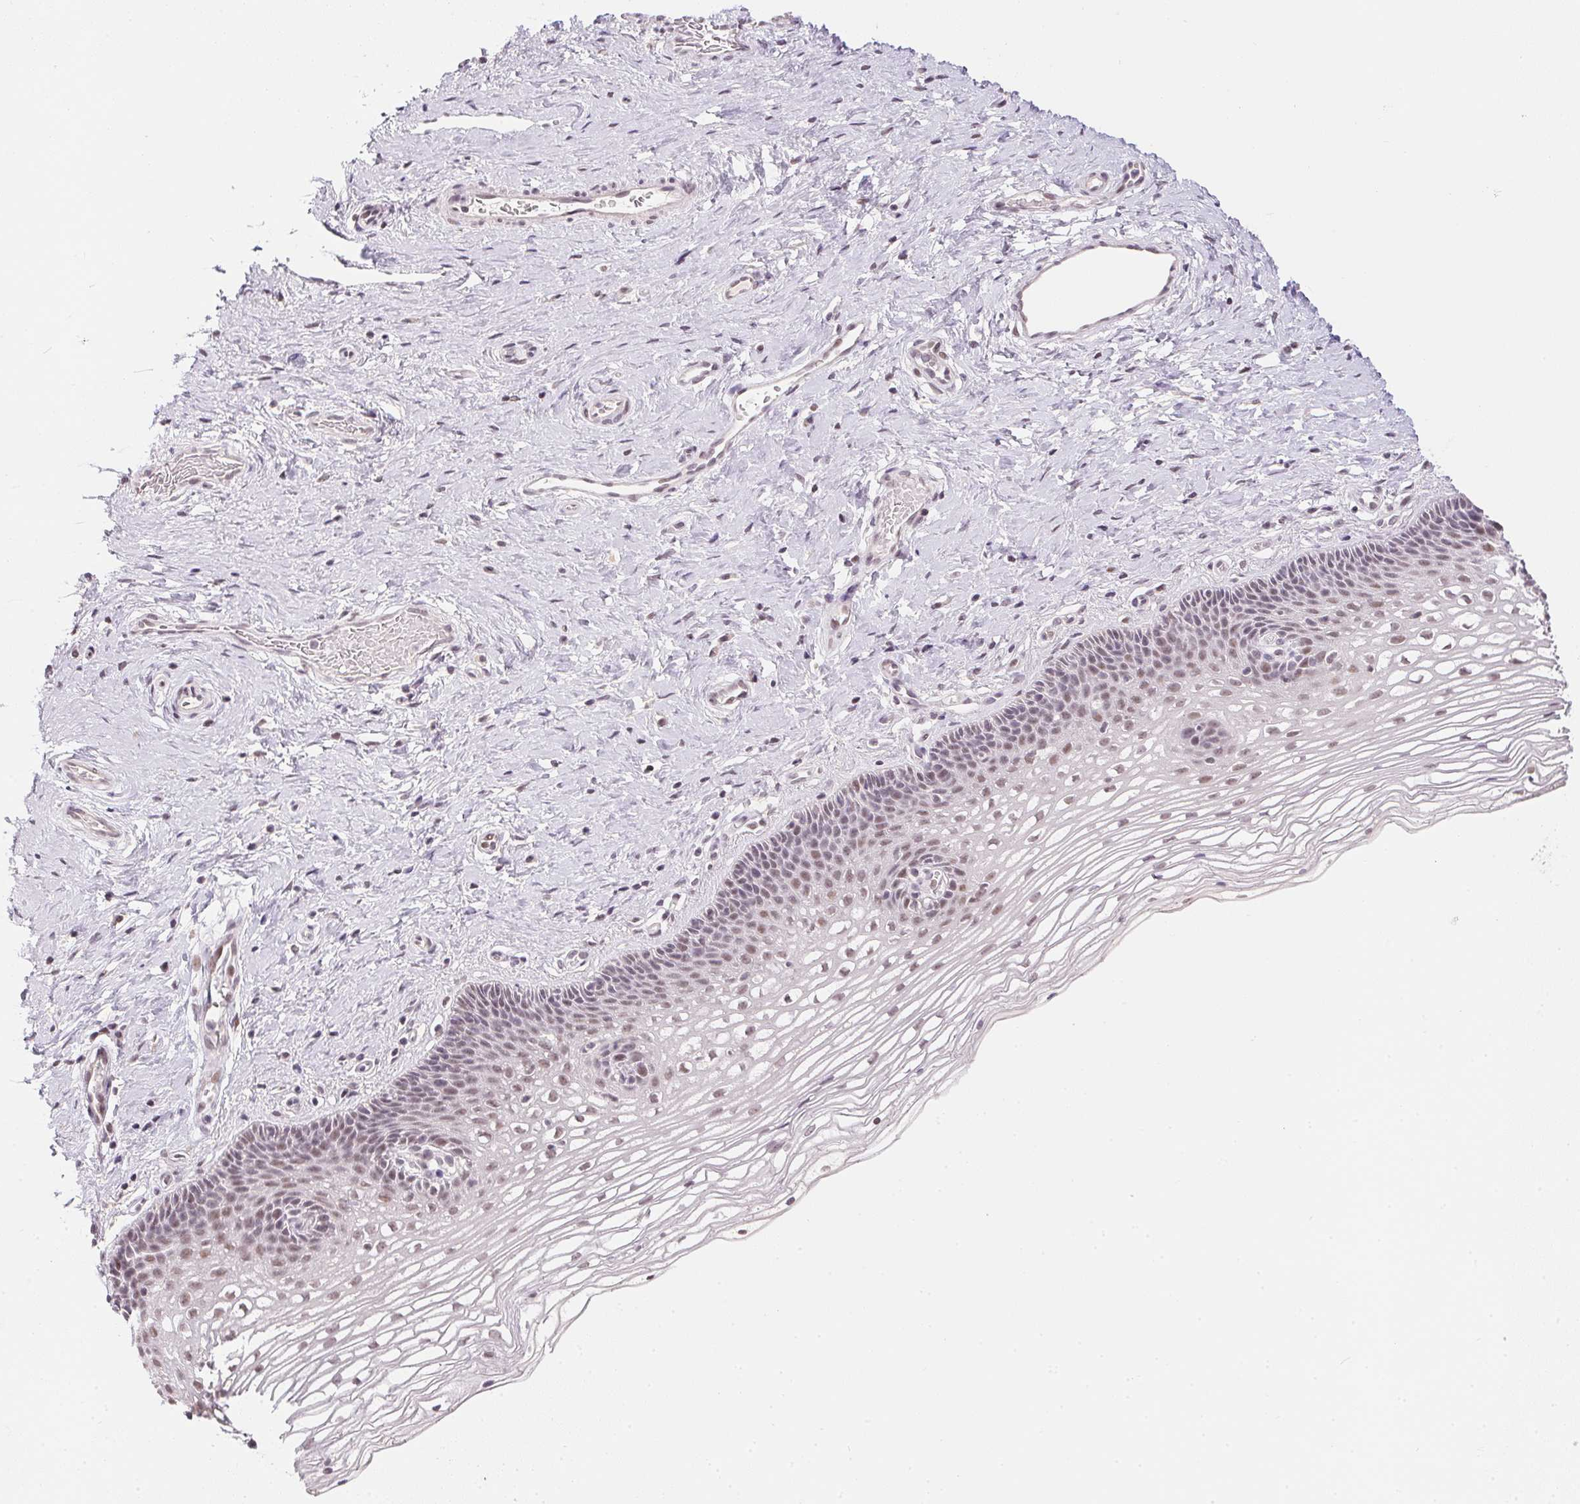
{"staining": {"intensity": "weak", "quantity": "25%-75%", "location": "cytoplasmic/membranous"}, "tissue": "cervix", "cell_type": "Glandular cells", "image_type": "normal", "snomed": [{"axis": "morphology", "description": "Normal tissue, NOS"}, {"axis": "topography", "description": "Cervix"}], "caption": "Brown immunohistochemical staining in benign human cervix reveals weak cytoplasmic/membranous expression in about 25%-75% of glandular cells.", "gene": "KDM4D", "patient": {"sex": "female", "age": 34}}